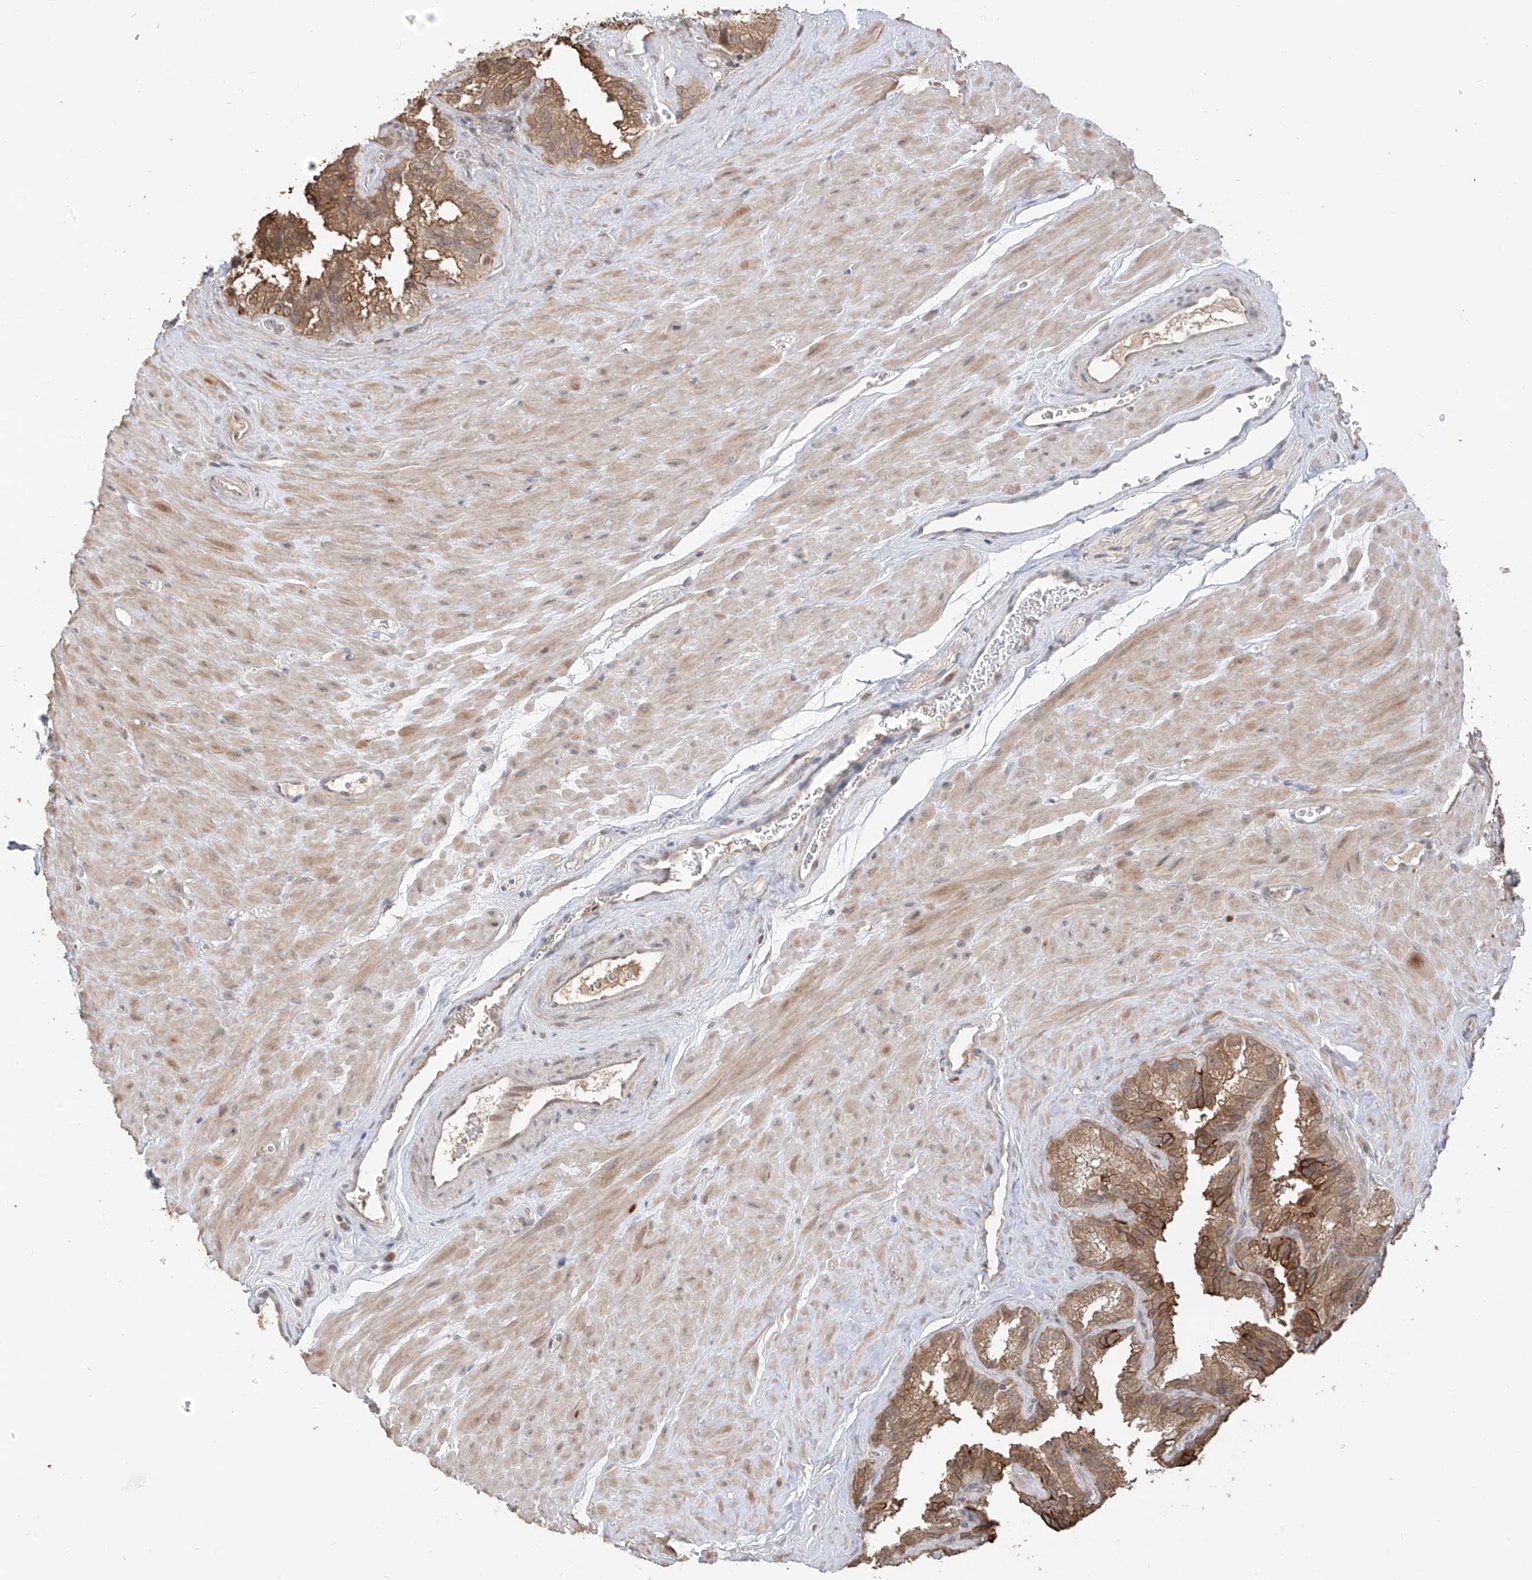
{"staining": {"intensity": "moderate", "quantity": ">75%", "location": "cytoplasmic/membranous,nuclear"}, "tissue": "seminal vesicle", "cell_type": "Glandular cells", "image_type": "normal", "snomed": [{"axis": "morphology", "description": "Normal tissue, NOS"}, {"axis": "topography", "description": "Prostate"}, {"axis": "topography", "description": "Seminal veicle"}], "caption": "This micrograph reveals IHC staining of normal human seminal vesicle, with medium moderate cytoplasmic/membranous,nuclear staining in approximately >75% of glandular cells.", "gene": "COLGALT2", "patient": {"sex": "male", "age": 59}}